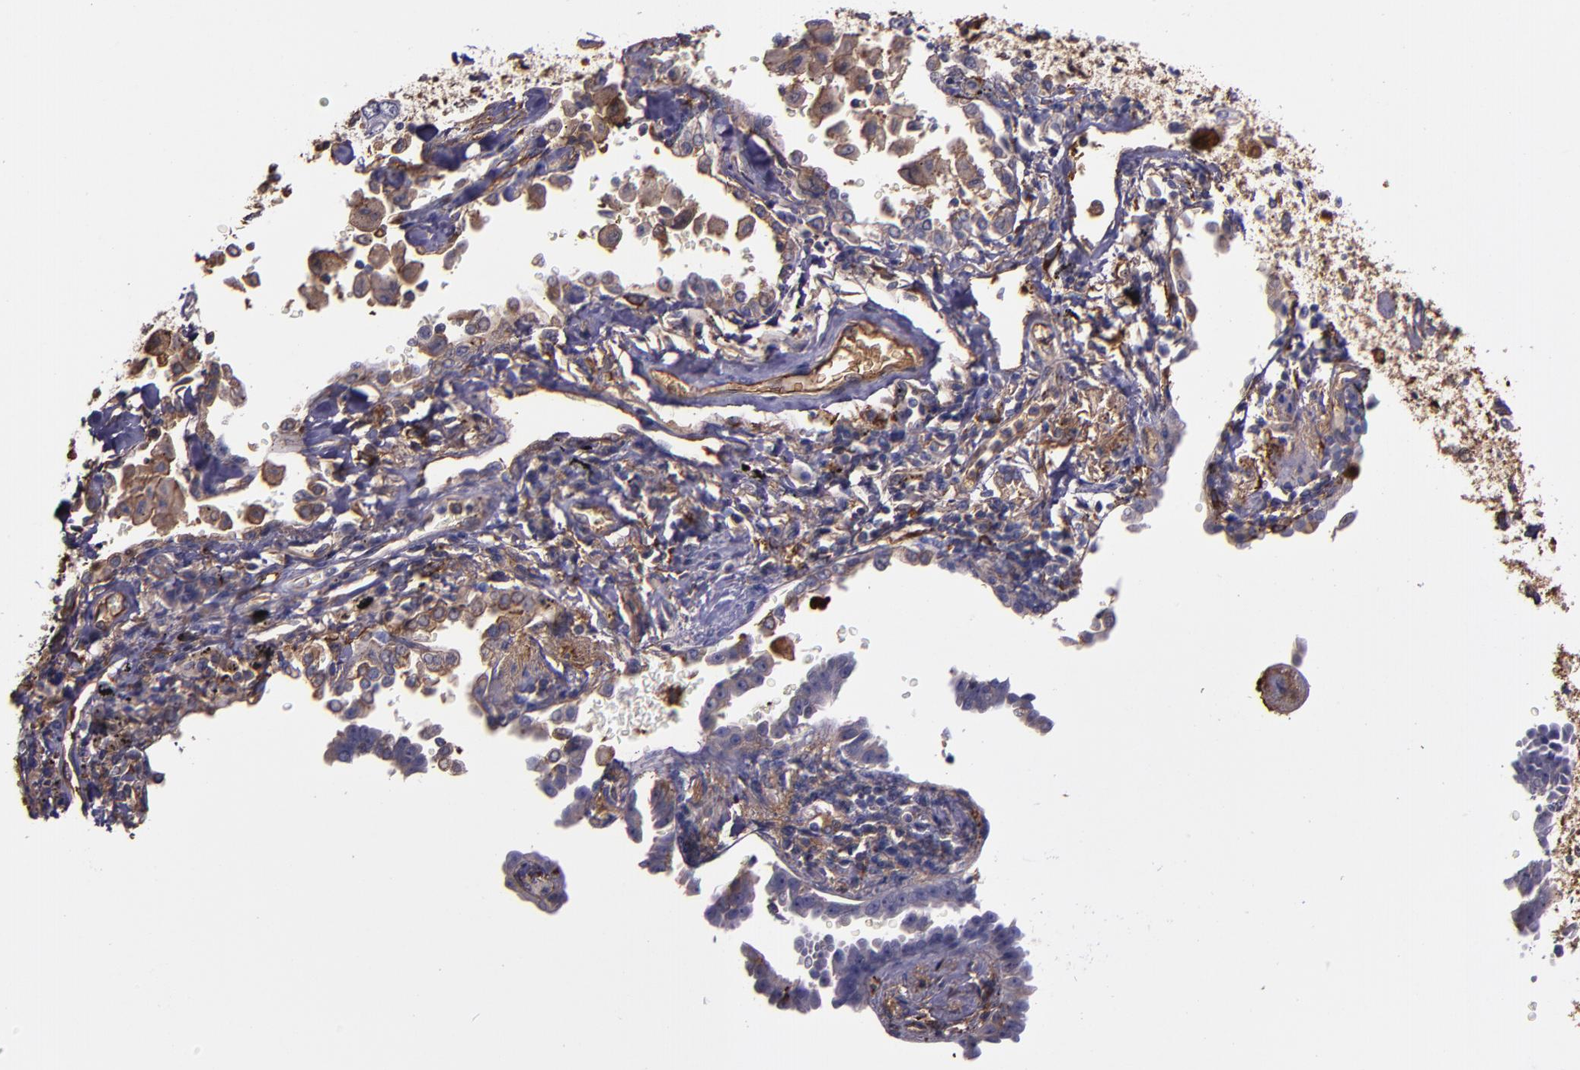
{"staining": {"intensity": "negative", "quantity": "none", "location": "none"}, "tissue": "lung cancer", "cell_type": "Tumor cells", "image_type": "cancer", "snomed": [{"axis": "morphology", "description": "Adenocarcinoma, NOS"}, {"axis": "topography", "description": "Lung"}], "caption": "Micrograph shows no protein positivity in tumor cells of adenocarcinoma (lung) tissue. (DAB (3,3'-diaminobenzidine) IHC visualized using brightfield microscopy, high magnification).", "gene": "A2M", "patient": {"sex": "female", "age": 64}}